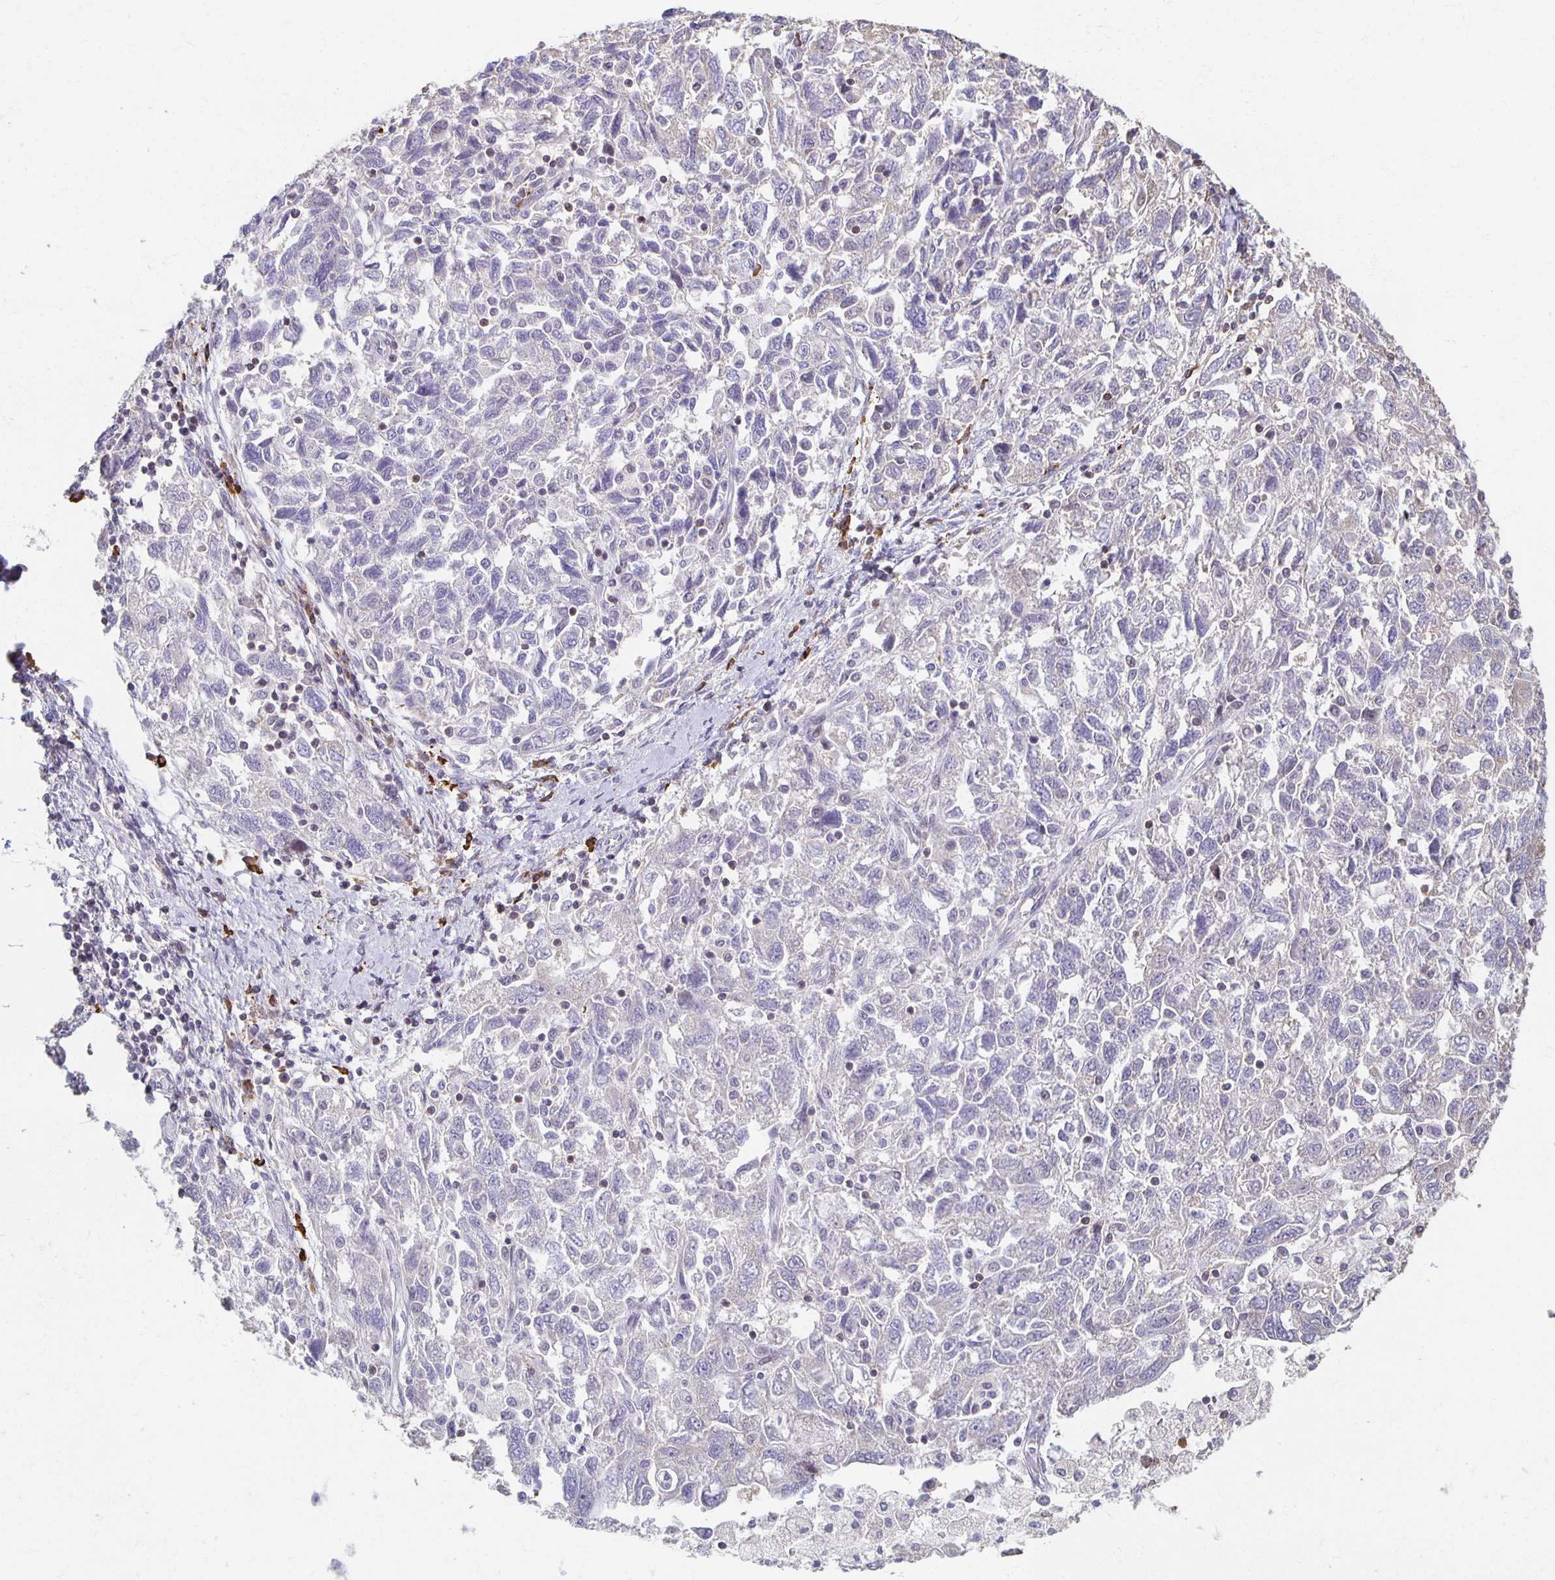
{"staining": {"intensity": "negative", "quantity": "none", "location": "none"}, "tissue": "ovarian cancer", "cell_type": "Tumor cells", "image_type": "cancer", "snomed": [{"axis": "morphology", "description": "Carcinoma, NOS"}, {"axis": "morphology", "description": "Cystadenocarcinoma, serous, NOS"}, {"axis": "topography", "description": "Ovary"}], "caption": "A histopathology image of human serous cystadenocarcinoma (ovarian) is negative for staining in tumor cells.", "gene": "ZNF692", "patient": {"sex": "female", "age": 69}}